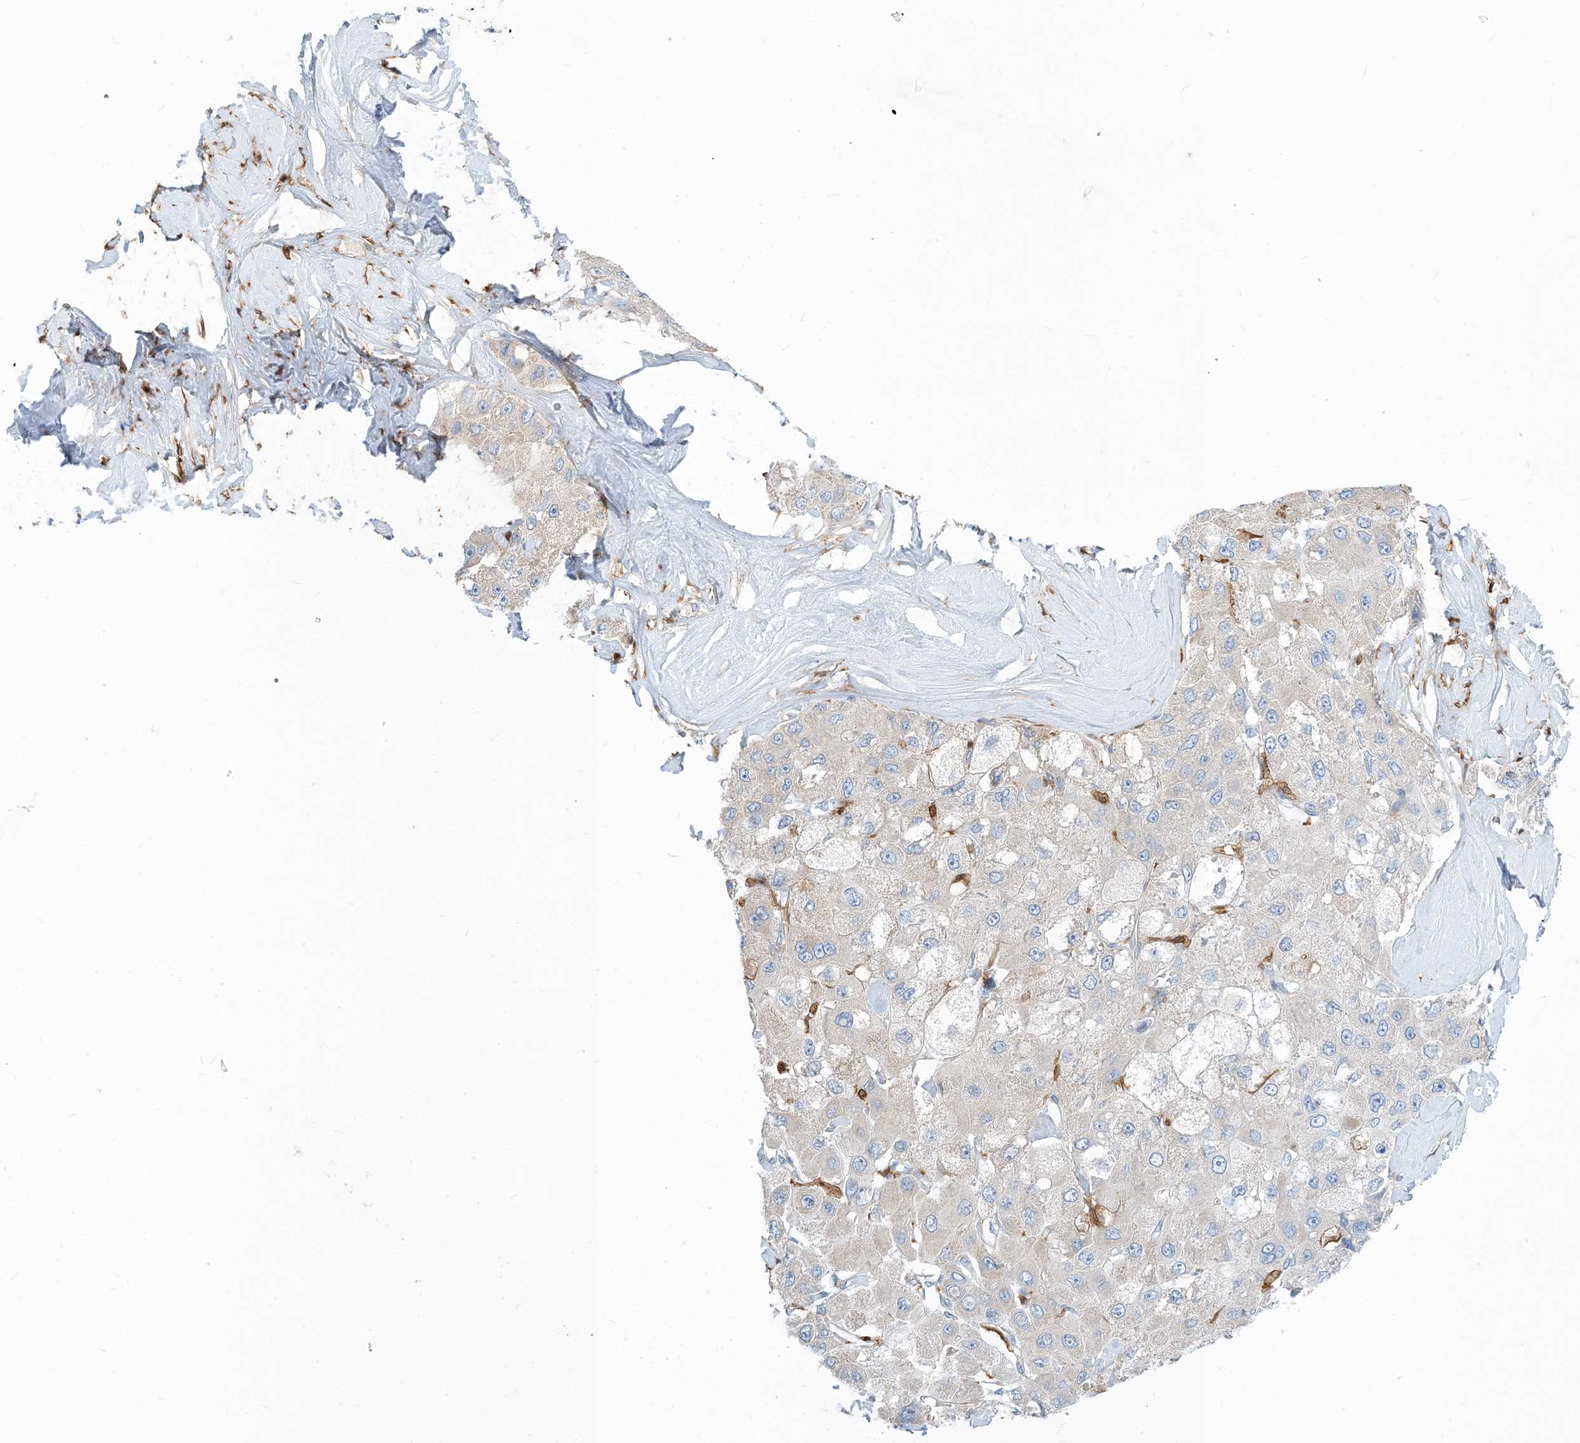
{"staining": {"intensity": "negative", "quantity": "none", "location": "none"}, "tissue": "liver cancer", "cell_type": "Tumor cells", "image_type": "cancer", "snomed": [{"axis": "morphology", "description": "Carcinoma, Hepatocellular, NOS"}, {"axis": "topography", "description": "Liver"}], "caption": "Tumor cells are negative for protein expression in human liver cancer.", "gene": "NAGK", "patient": {"sex": "male", "age": 80}}